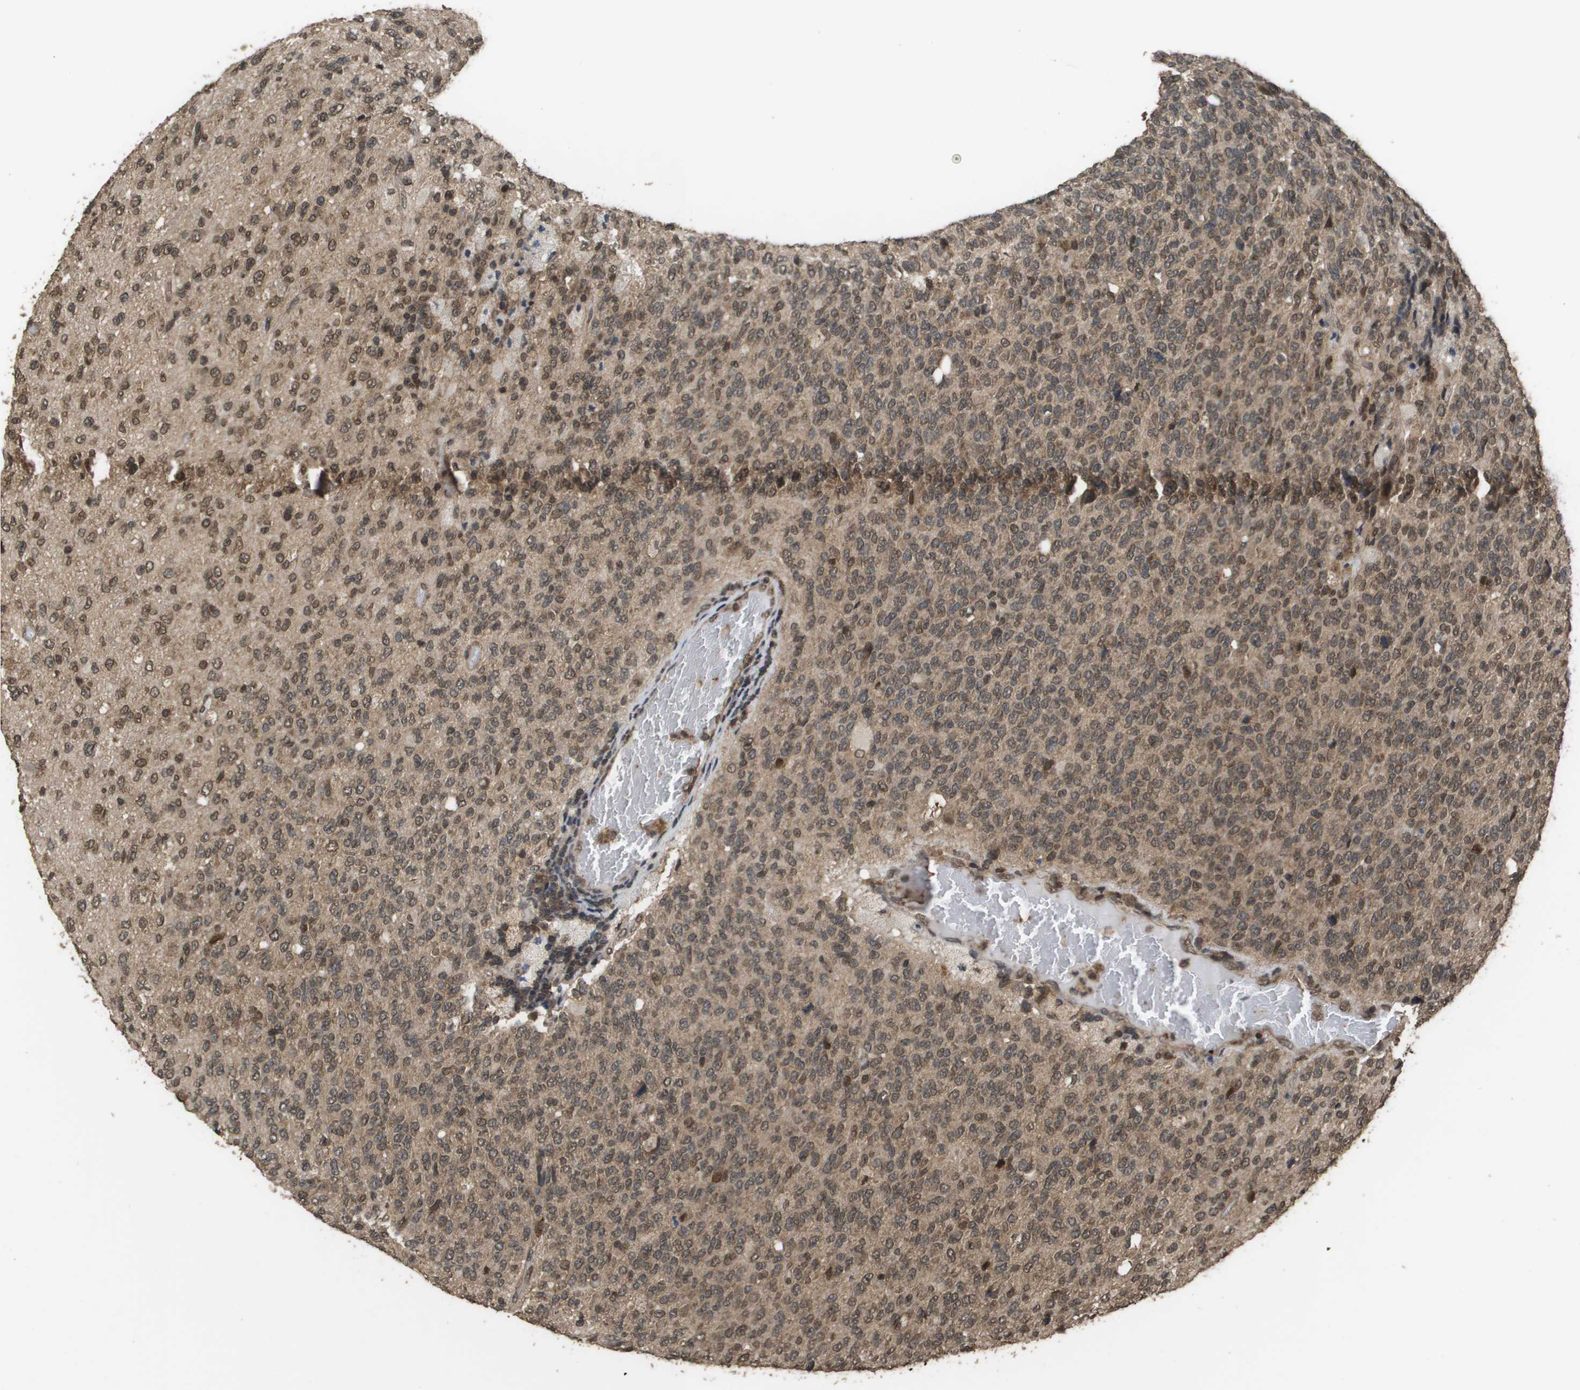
{"staining": {"intensity": "moderate", "quantity": "25%-75%", "location": "cytoplasmic/membranous,nuclear"}, "tissue": "glioma", "cell_type": "Tumor cells", "image_type": "cancer", "snomed": [{"axis": "morphology", "description": "Glioma, malignant, High grade"}, {"axis": "topography", "description": "pancreas cauda"}], "caption": "Protein analysis of glioma tissue displays moderate cytoplasmic/membranous and nuclear staining in approximately 25%-75% of tumor cells. Nuclei are stained in blue.", "gene": "AXIN2", "patient": {"sex": "male", "age": 60}}